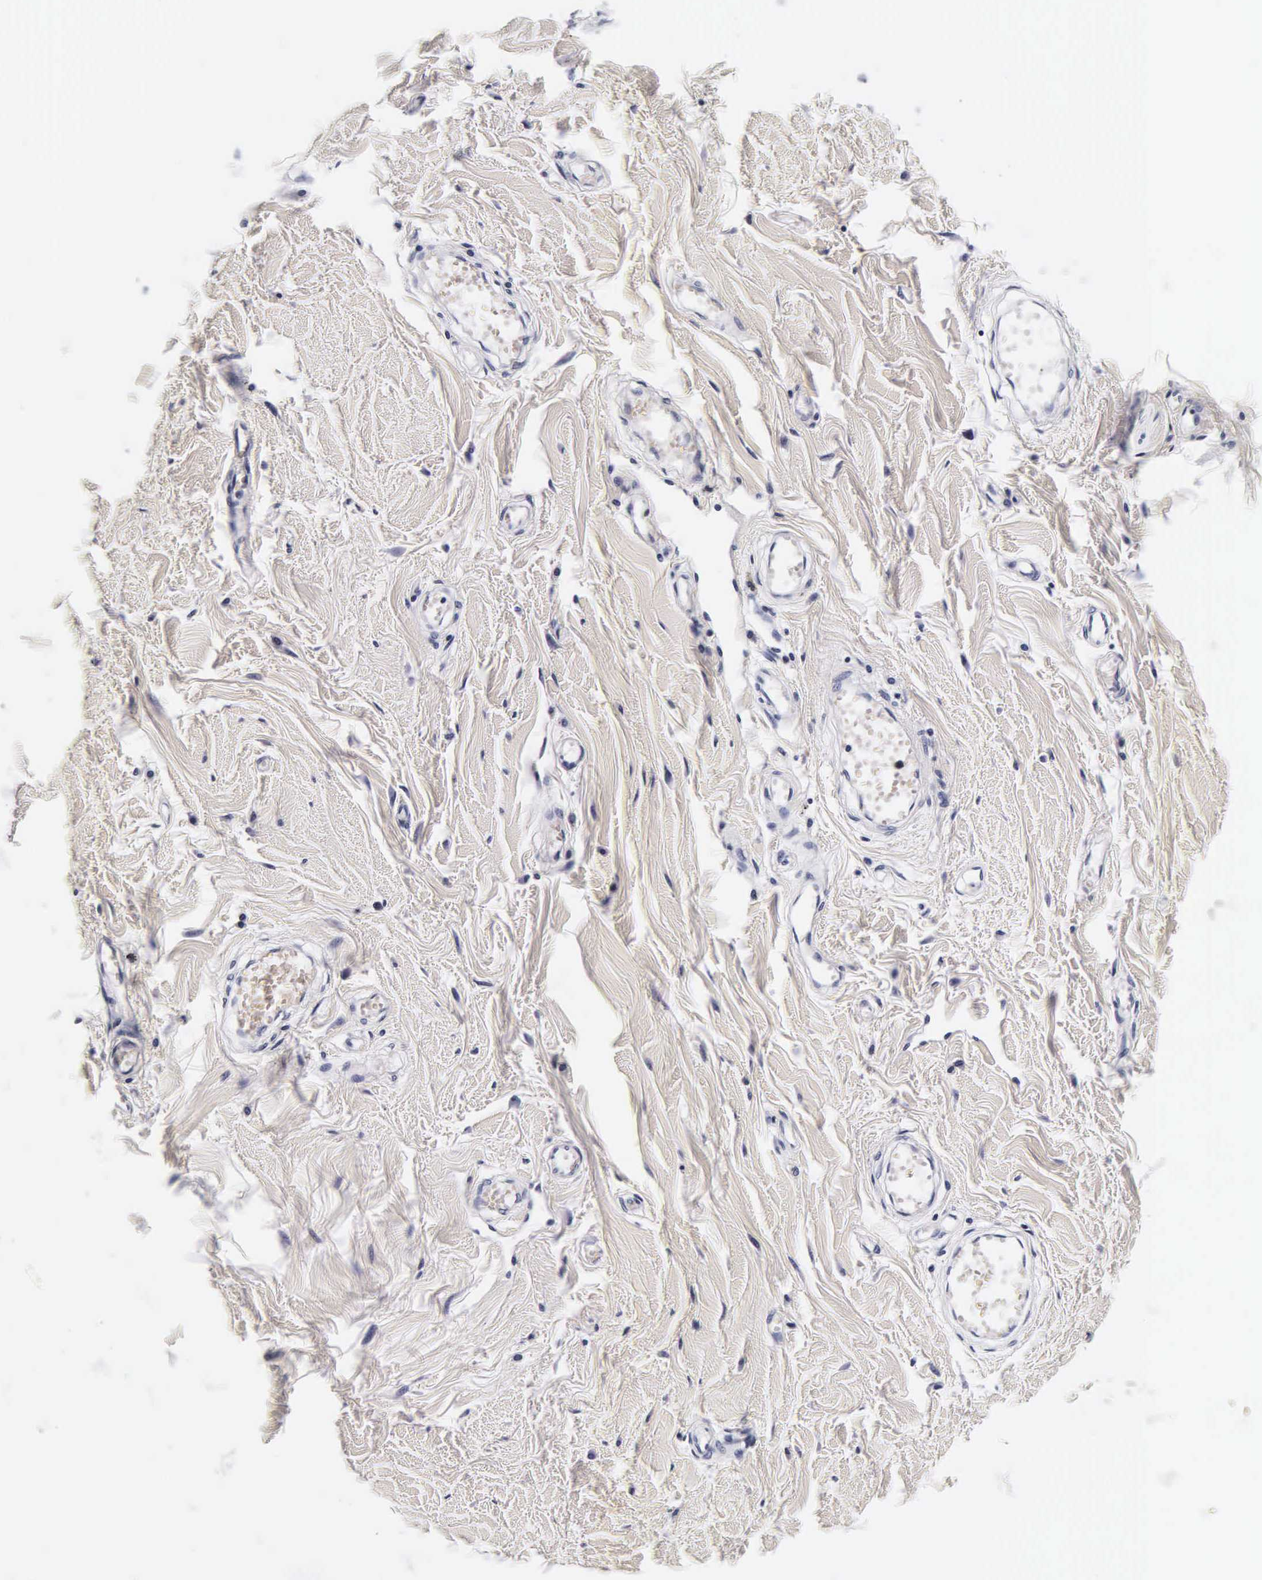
{"staining": {"intensity": "negative", "quantity": "none", "location": "none"}, "tissue": "adipose tissue", "cell_type": "Adipocytes", "image_type": "normal", "snomed": [{"axis": "morphology", "description": "Normal tissue, NOS"}, {"axis": "morphology", "description": "Sarcoma, NOS"}, {"axis": "topography", "description": "Skin"}, {"axis": "topography", "description": "Soft tissue"}], "caption": "IHC photomicrograph of normal adipose tissue: human adipose tissue stained with DAB (3,3'-diaminobenzidine) reveals no significant protein positivity in adipocytes.", "gene": "KRT18", "patient": {"sex": "female", "age": 51}}